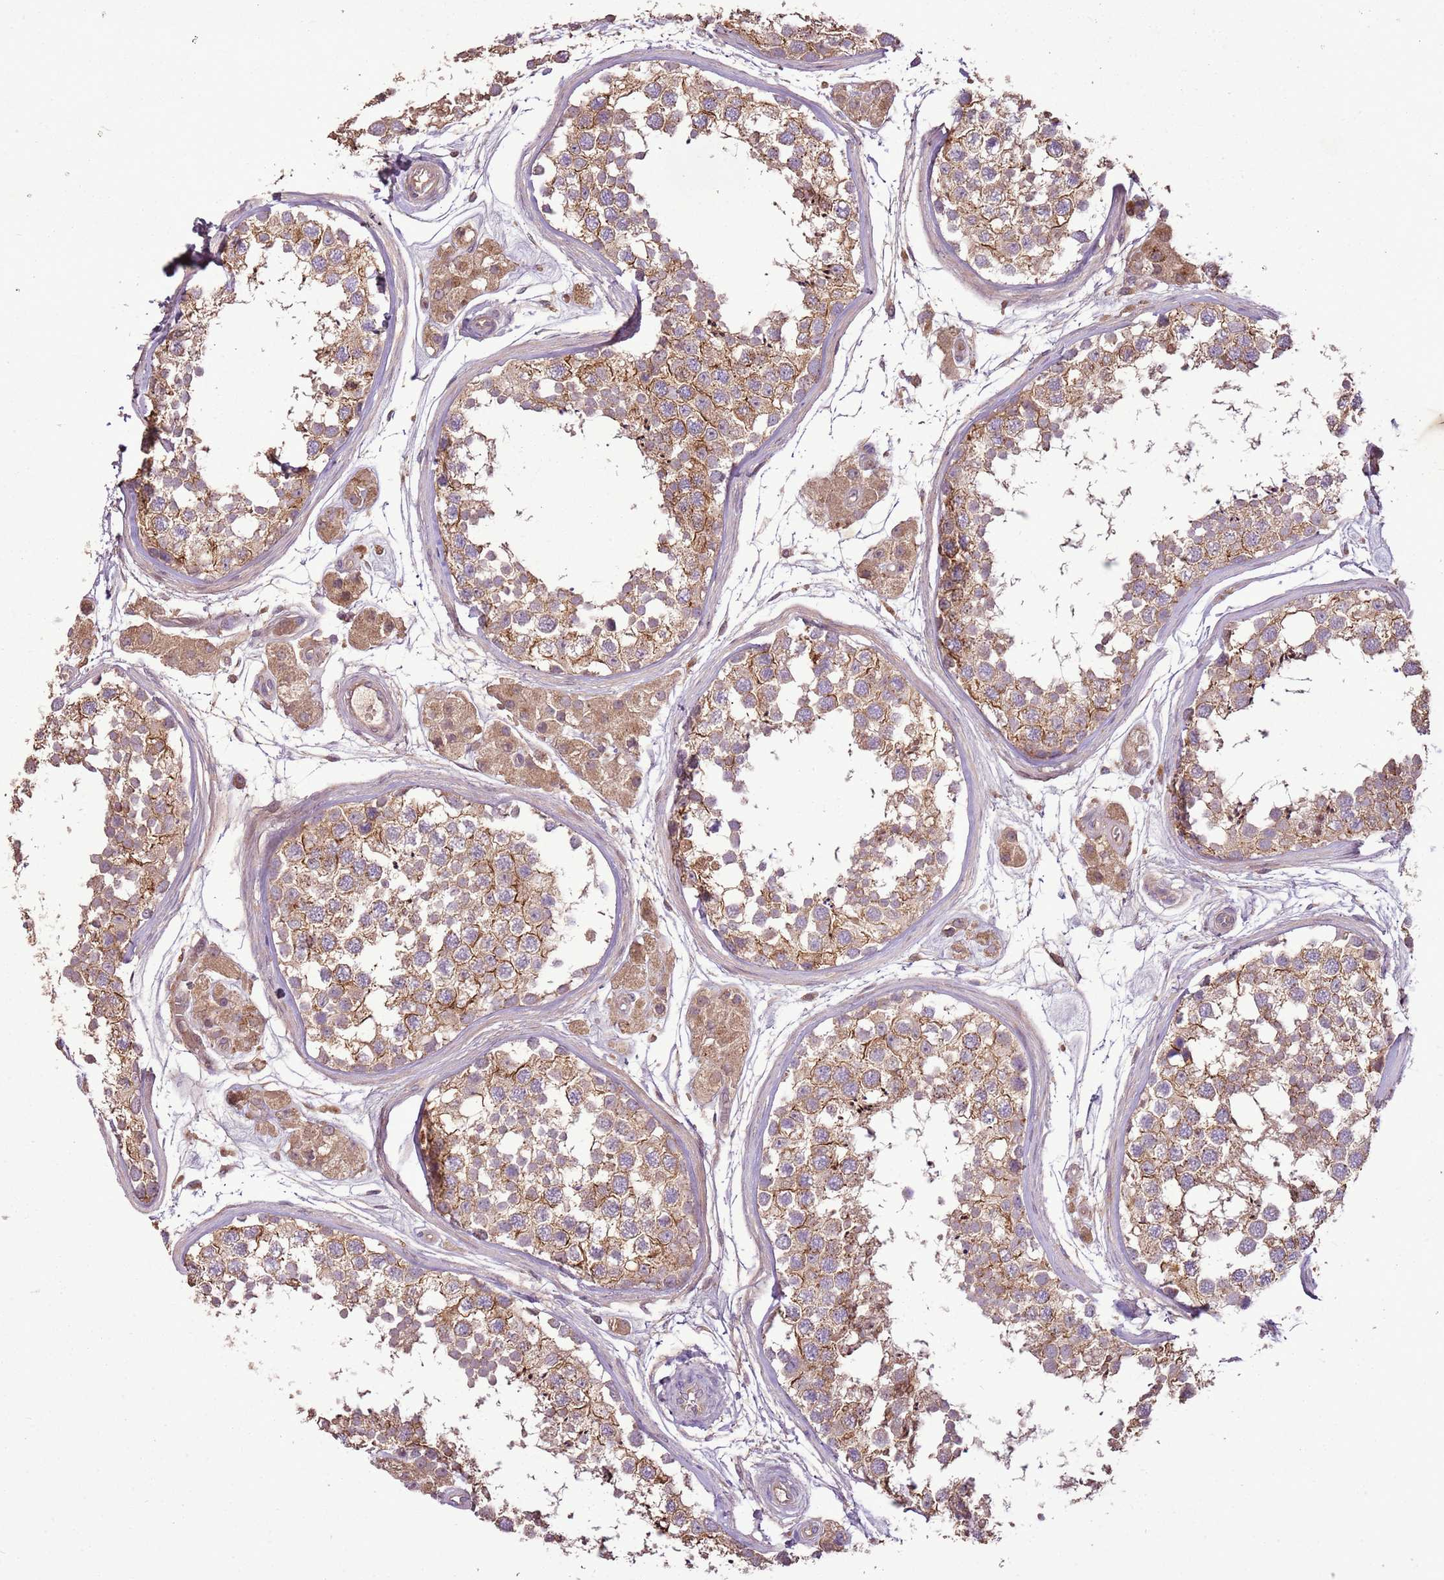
{"staining": {"intensity": "moderate", "quantity": ">75%", "location": "cytoplasmic/membranous"}, "tissue": "testis", "cell_type": "Cells in seminiferous ducts", "image_type": "normal", "snomed": [{"axis": "morphology", "description": "Normal tissue, NOS"}, {"axis": "topography", "description": "Testis"}], "caption": "Unremarkable testis reveals moderate cytoplasmic/membranous staining in about >75% of cells in seminiferous ducts.", "gene": "ANKRD24", "patient": {"sex": "male", "age": 56}}